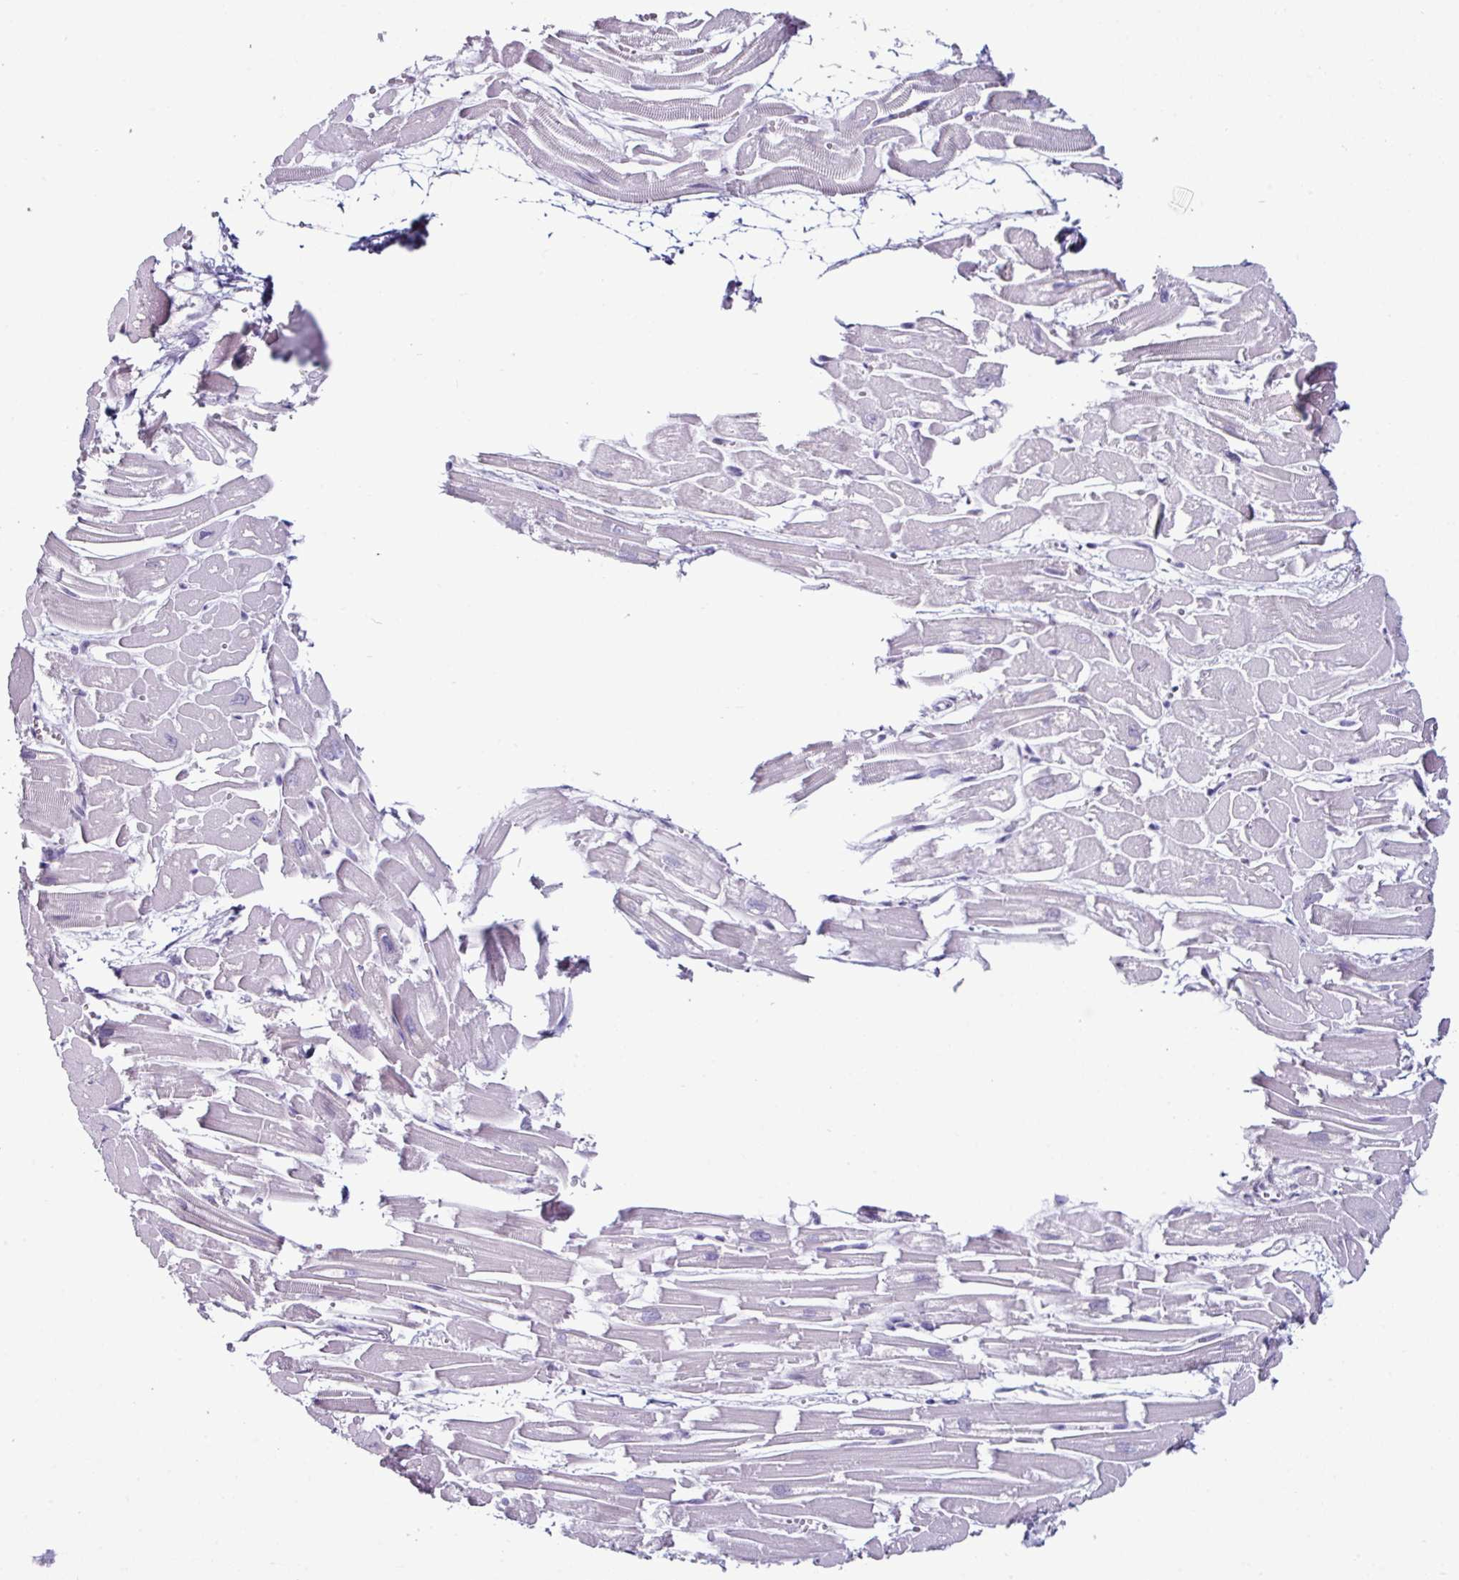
{"staining": {"intensity": "negative", "quantity": "none", "location": "none"}, "tissue": "heart muscle", "cell_type": "Cardiomyocytes", "image_type": "normal", "snomed": [{"axis": "morphology", "description": "Normal tissue, NOS"}, {"axis": "topography", "description": "Heart"}], "caption": "An image of heart muscle stained for a protein reveals no brown staining in cardiomyocytes.", "gene": "GLP2R", "patient": {"sex": "male", "age": 54}}